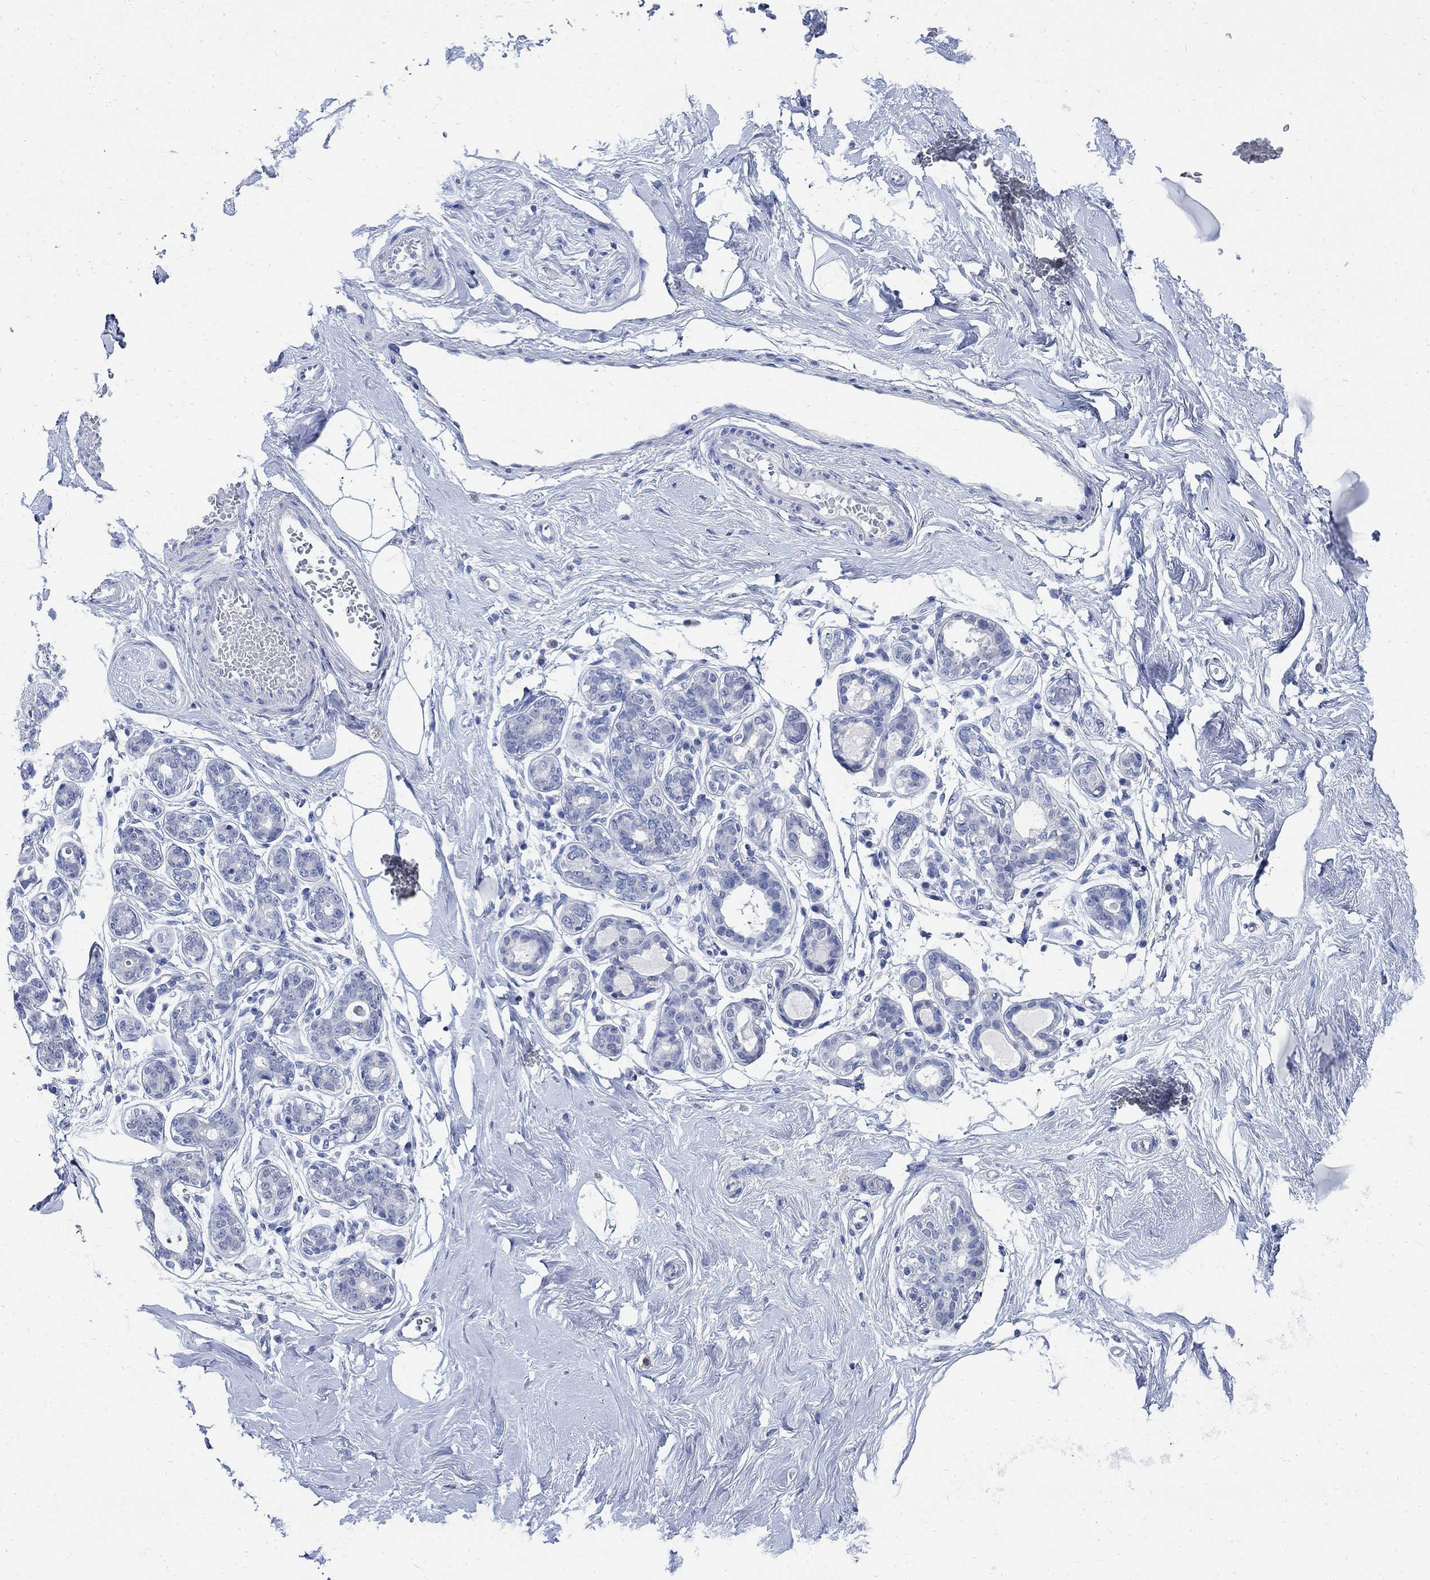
{"staining": {"intensity": "negative", "quantity": "none", "location": "none"}, "tissue": "breast", "cell_type": "Adipocytes", "image_type": "normal", "snomed": [{"axis": "morphology", "description": "Normal tissue, NOS"}, {"axis": "topography", "description": "Skin"}, {"axis": "topography", "description": "Breast"}], "caption": "IHC image of unremarkable breast: human breast stained with DAB (3,3'-diaminobenzidine) demonstrates no significant protein expression in adipocytes.", "gene": "CAMK2N1", "patient": {"sex": "female", "age": 43}}